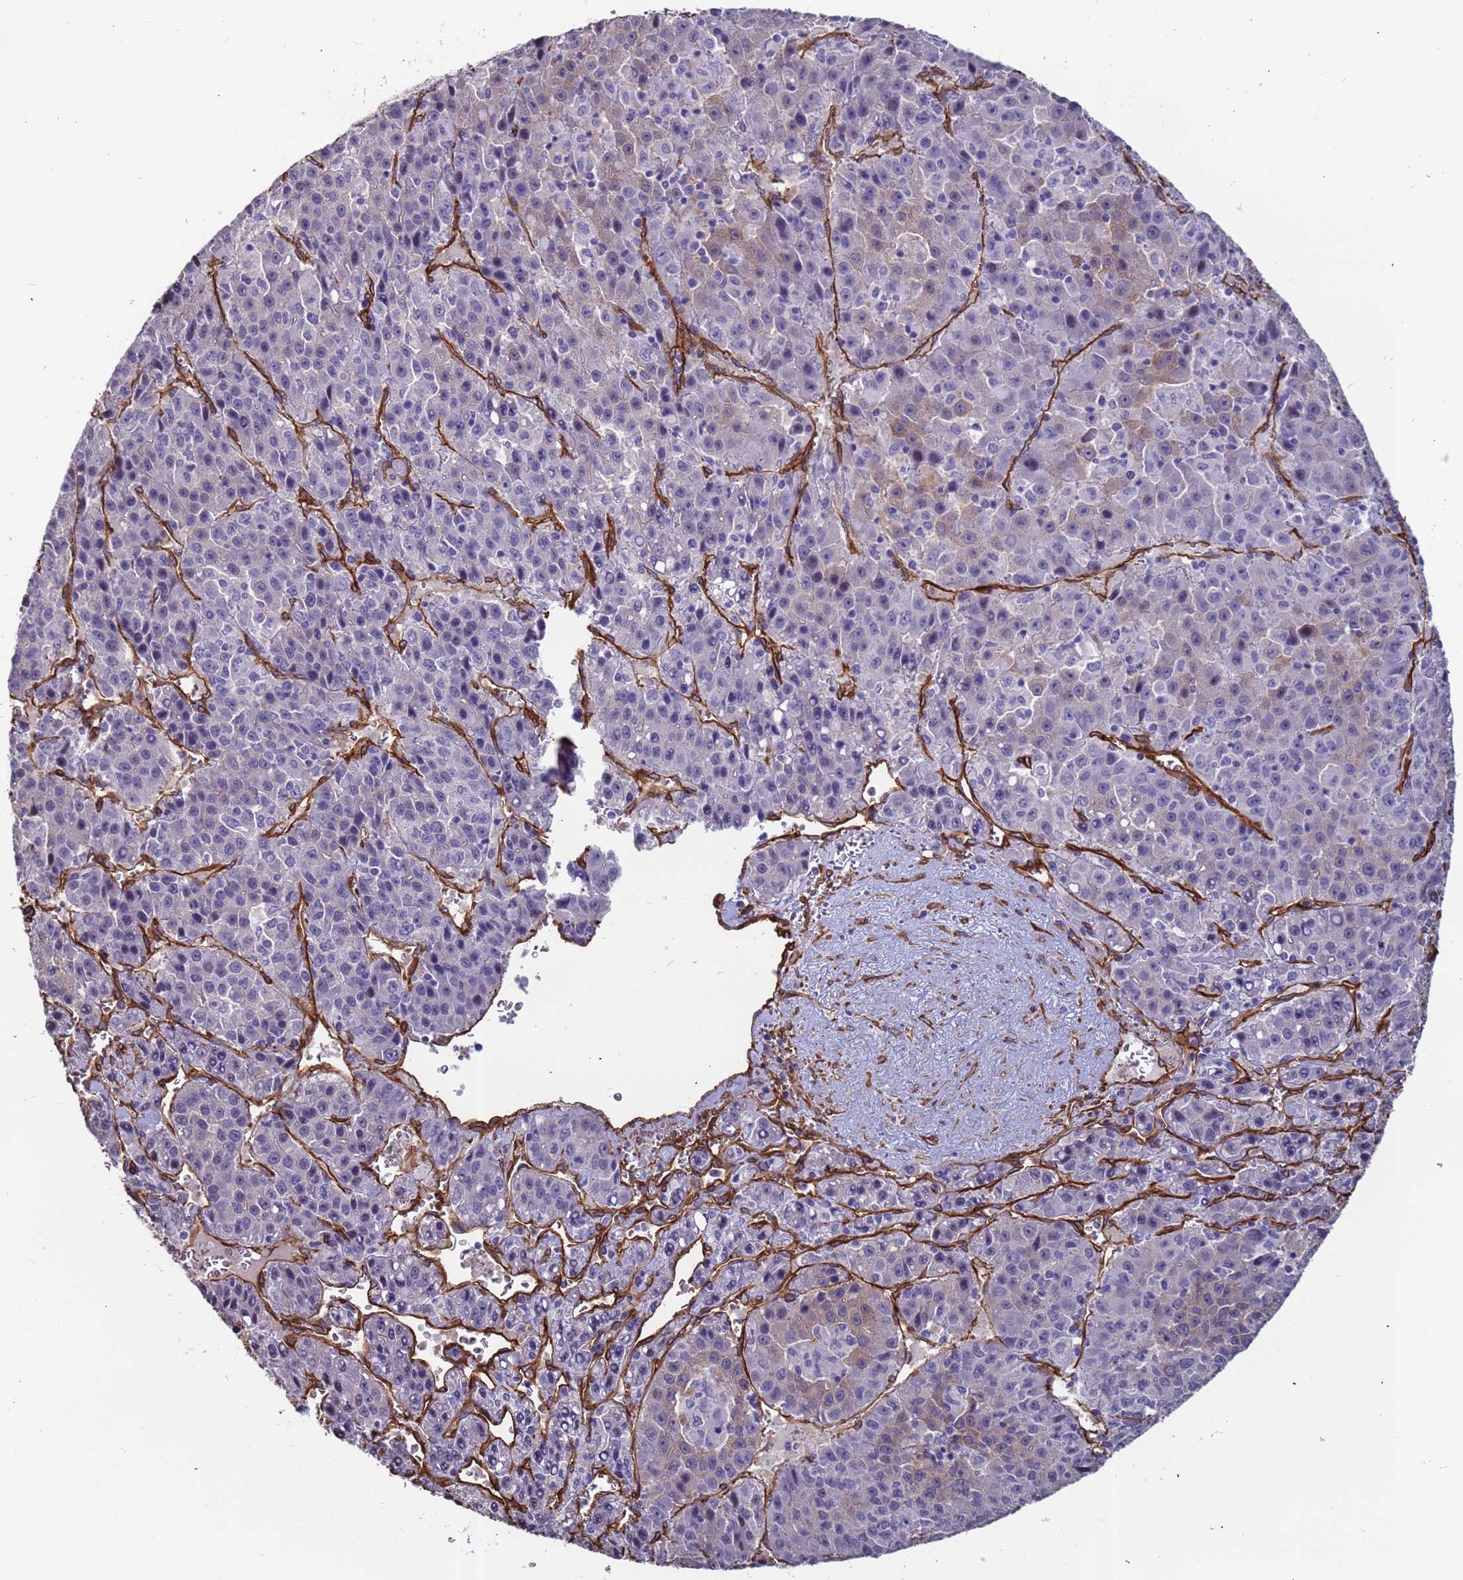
{"staining": {"intensity": "negative", "quantity": "none", "location": "none"}, "tissue": "liver cancer", "cell_type": "Tumor cells", "image_type": "cancer", "snomed": [{"axis": "morphology", "description": "Carcinoma, Hepatocellular, NOS"}, {"axis": "topography", "description": "Liver"}], "caption": "This is an IHC photomicrograph of liver cancer. There is no staining in tumor cells.", "gene": "EHD2", "patient": {"sex": "female", "age": 53}}